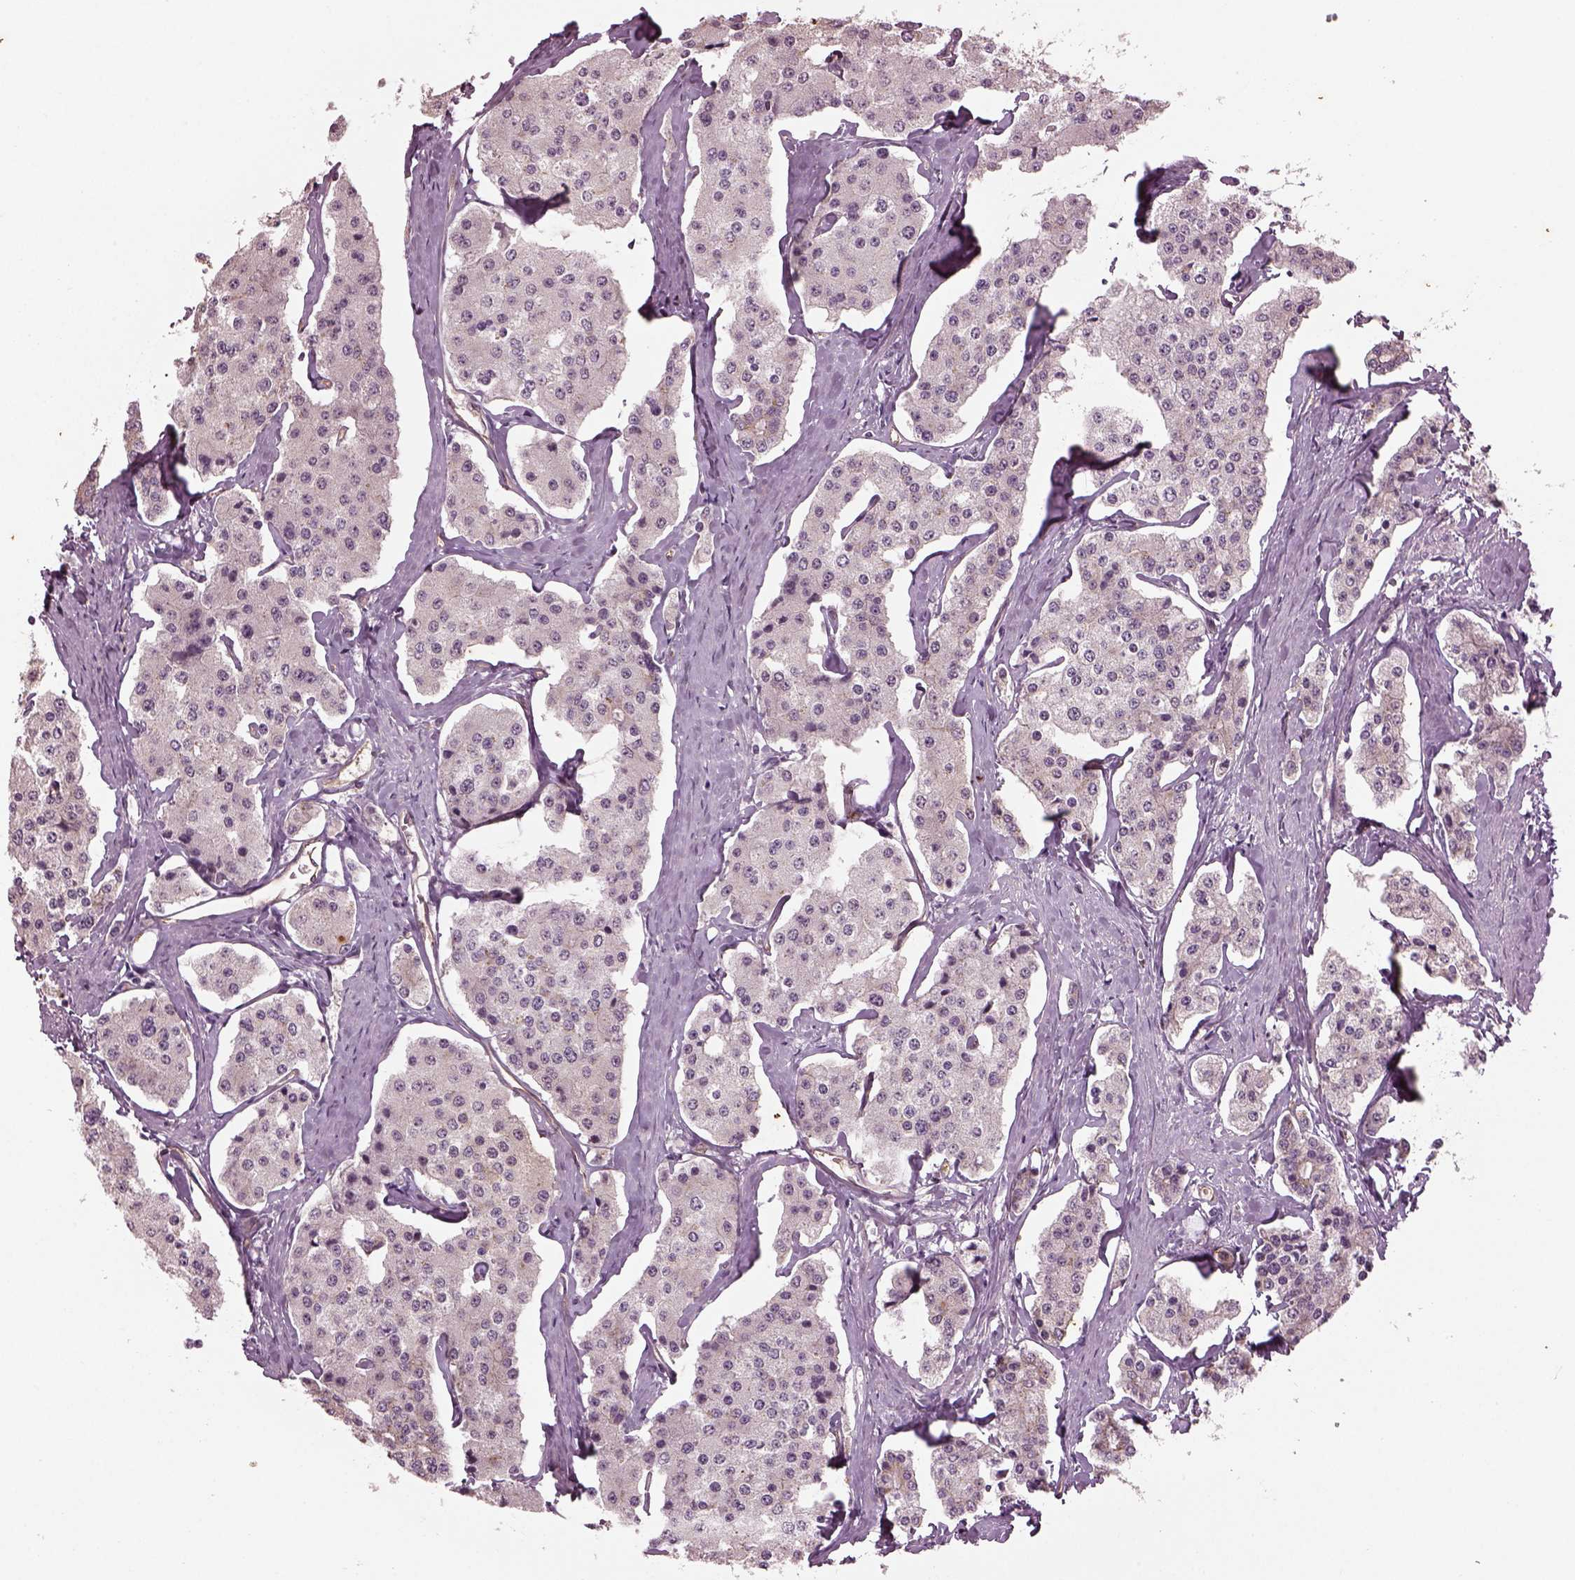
{"staining": {"intensity": "negative", "quantity": "none", "location": "none"}, "tissue": "carcinoid", "cell_type": "Tumor cells", "image_type": "cancer", "snomed": [{"axis": "morphology", "description": "Carcinoid, malignant, NOS"}, {"axis": "topography", "description": "Small intestine"}], "caption": "A histopathology image of human carcinoid is negative for staining in tumor cells. (DAB immunohistochemistry (IHC) with hematoxylin counter stain).", "gene": "GNRH1", "patient": {"sex": "female", "age": 65}}